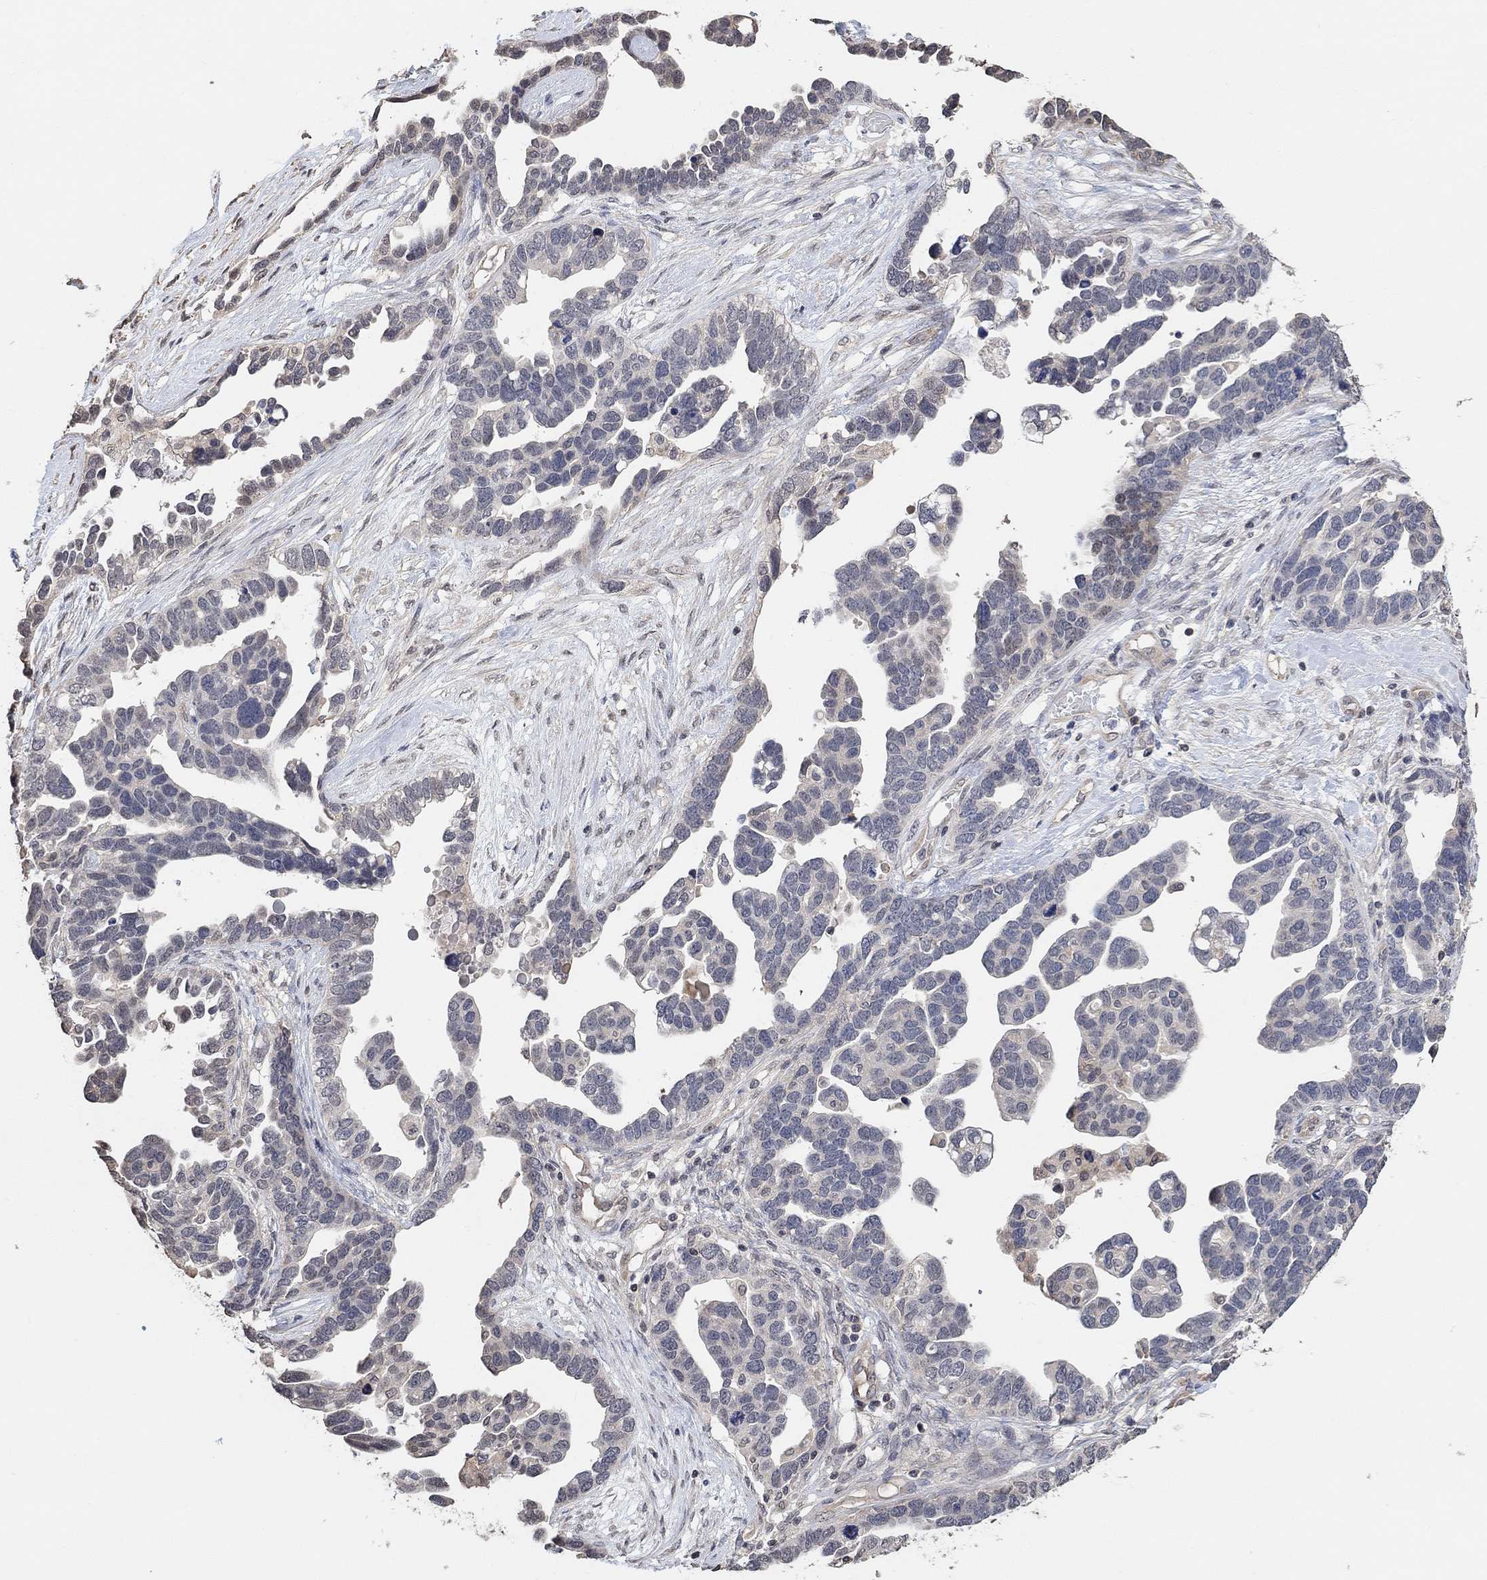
{"staining": {"intensity": "negative", "quantity": "none", "location": "none"}, "tissue": "ovarian cancer", "cell_type": "Tumor cells", "image_type": "cancer", "snomed": [{"axis": "morphology", "description": "Cystadenocarcinoma, serous, NOS"}, {"axis": "topography", "description": "Ovary"}], "caption": "This is an immunohistochemistry (IHC) image of human serous cystadenocarcinoma (ovarian). There is no expression in tumor cells.", "gene": "UNC5B", "patient": {"sex": "female", "age": 54}}